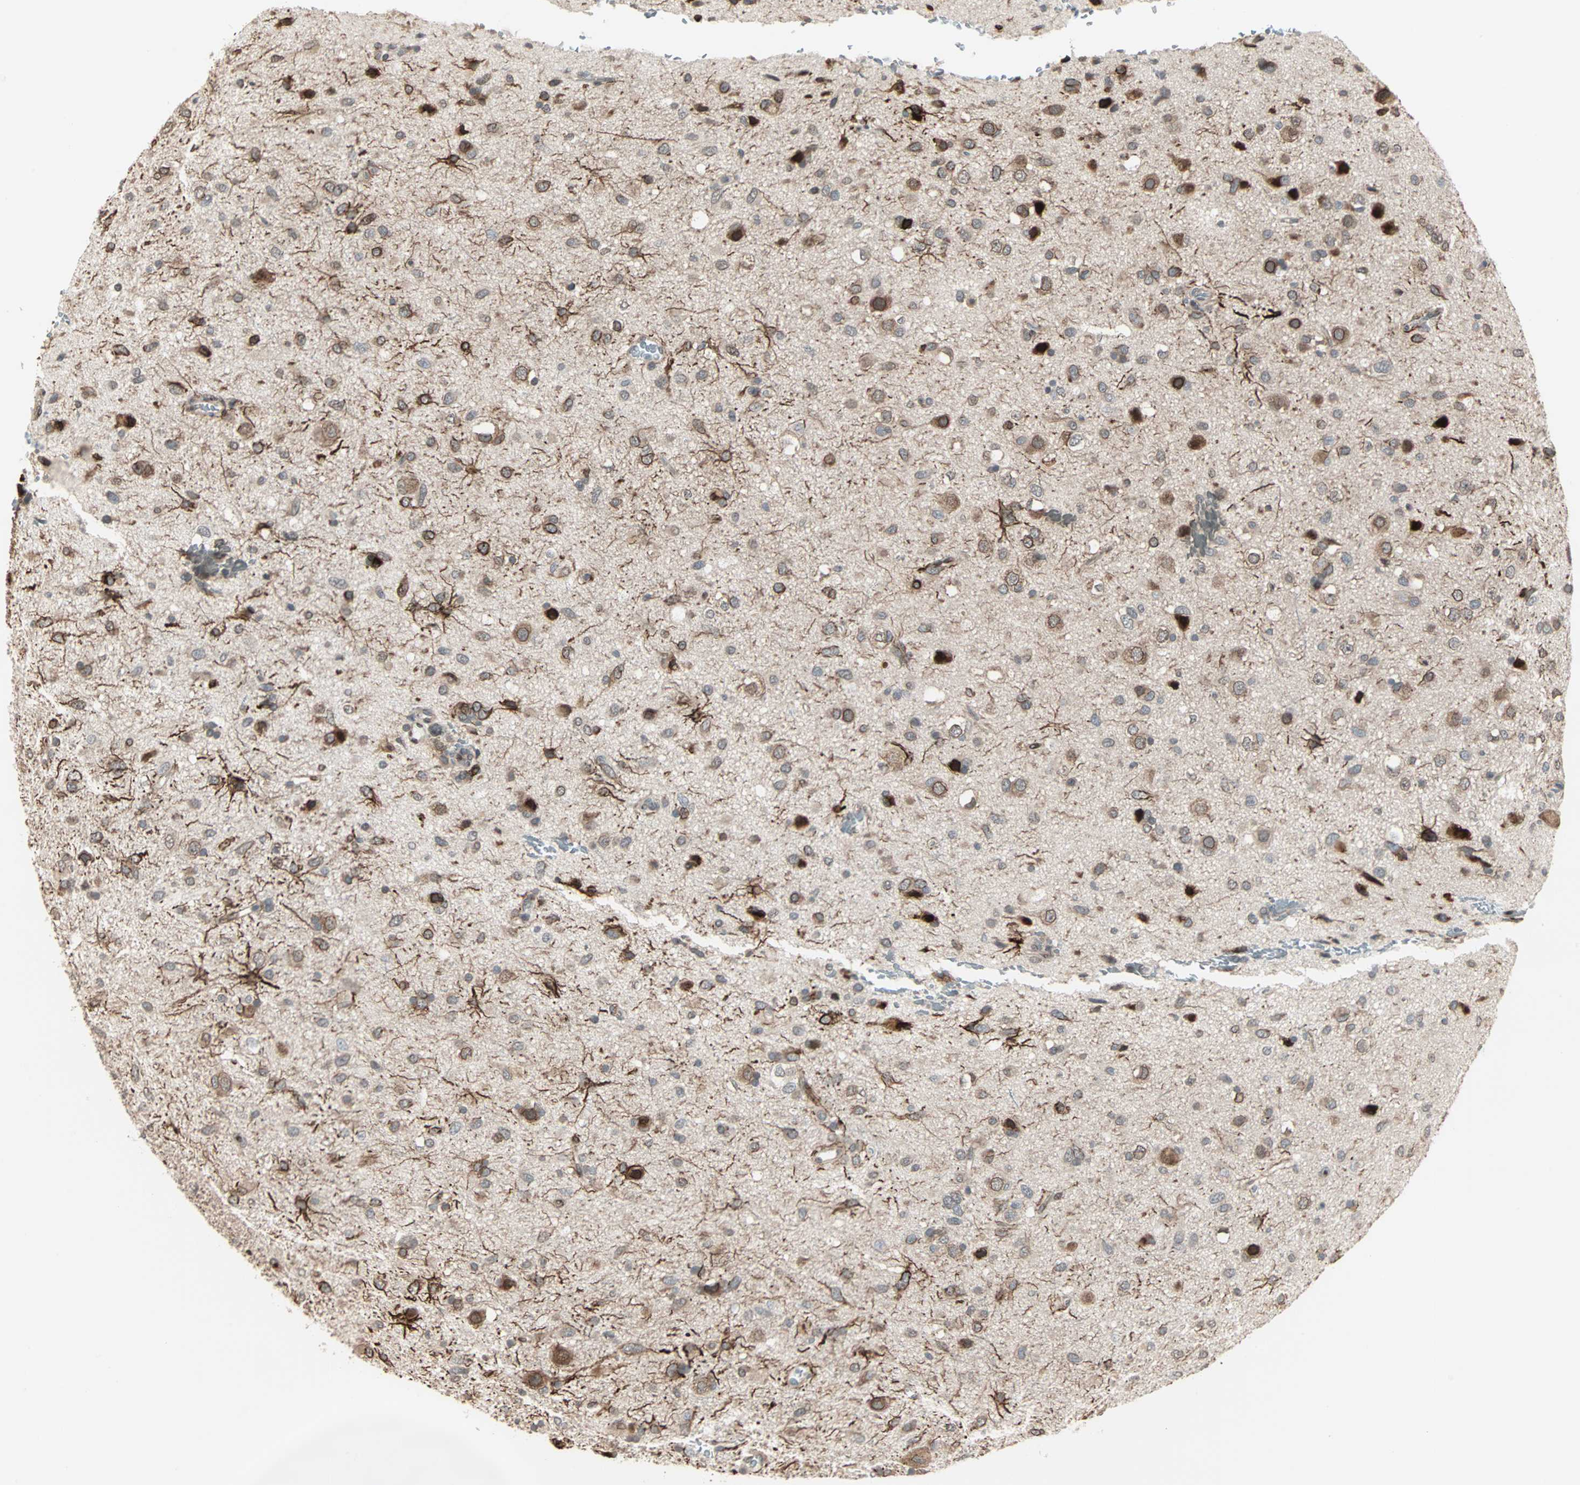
{"staining": {"intensity": "moderate", "quantity": "<25%", "location": "cytoplasmic/membranous,nuclear"}, "tissue": "glioma", "cell_type": "Tumor cells", "image_type": "cancer", "snomed": [{"axis": "morphology", "description": "Glioma, malignant, Low grade"}, {"axis": "topography", "description": "Brain"}], "caption": "Moderate cytoplasmic/membranous and nuclear protein expression is appreciated in about <25% of tumor cells in glioma.", "gene": "CBLC", "patient": {"sex": "male", "age": 77}}